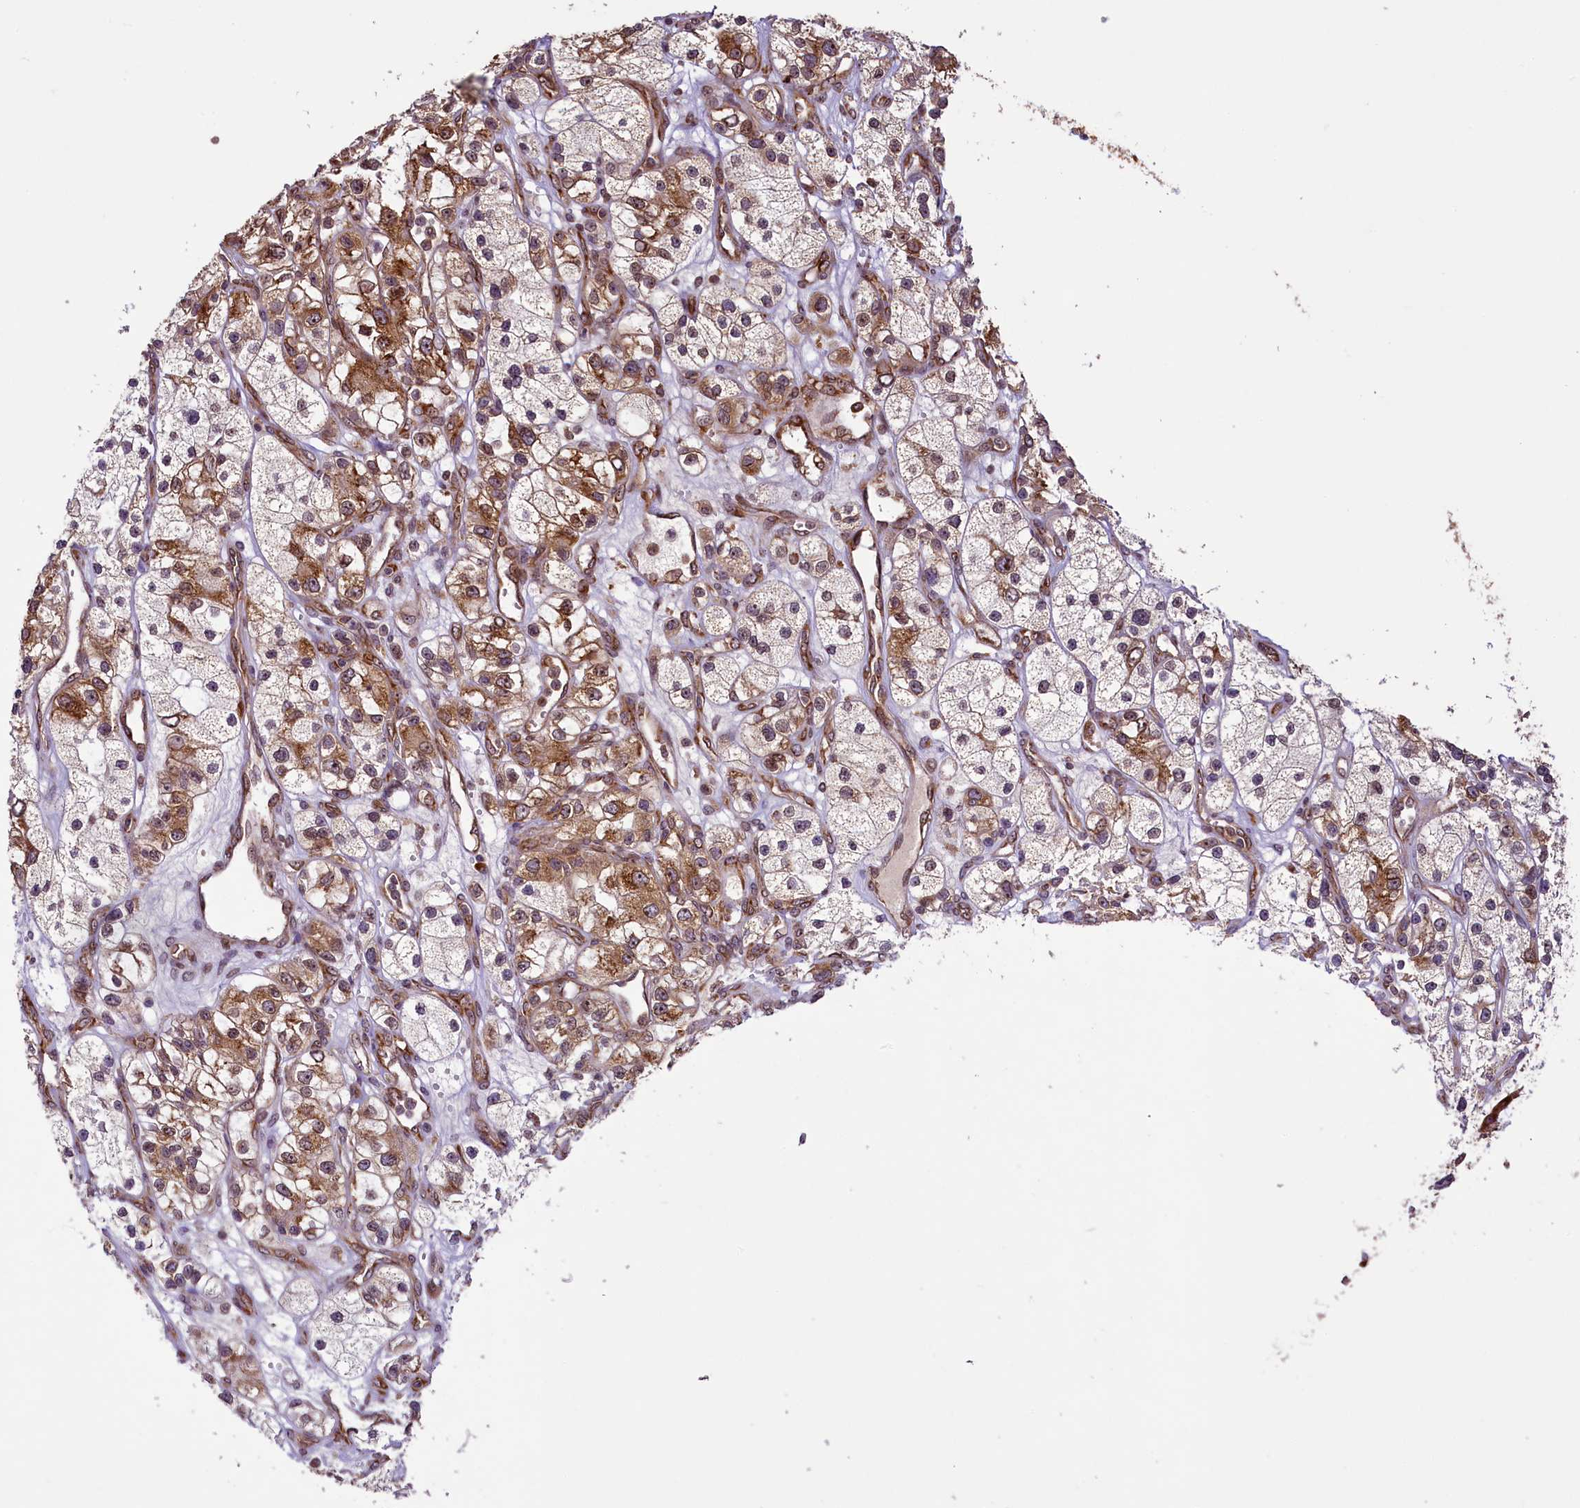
{"staining": {"intensity": "moderate", "quantity": "25%-75%", "location": "cytoplasmic/membranous"}, "tissue": "renal cancer", "cell_type": "Tumor cells", "image_type": "cancer", "snomed": [{"axis": "morphology", "description": "Adenocarcinoma, NOS"}, {"axis": "topography", "description": "Kidney"}], "caption": "Moderate cytoplasmic/membranous staining is appreciated in approximately 25%-75% of tumor cells in renal cancer (adenocarcinoma). (Brightfield microscopy of DAB IHC at high magnification).", "gene": "LARP4", "patient": {"sex": "female", "age": 57}}